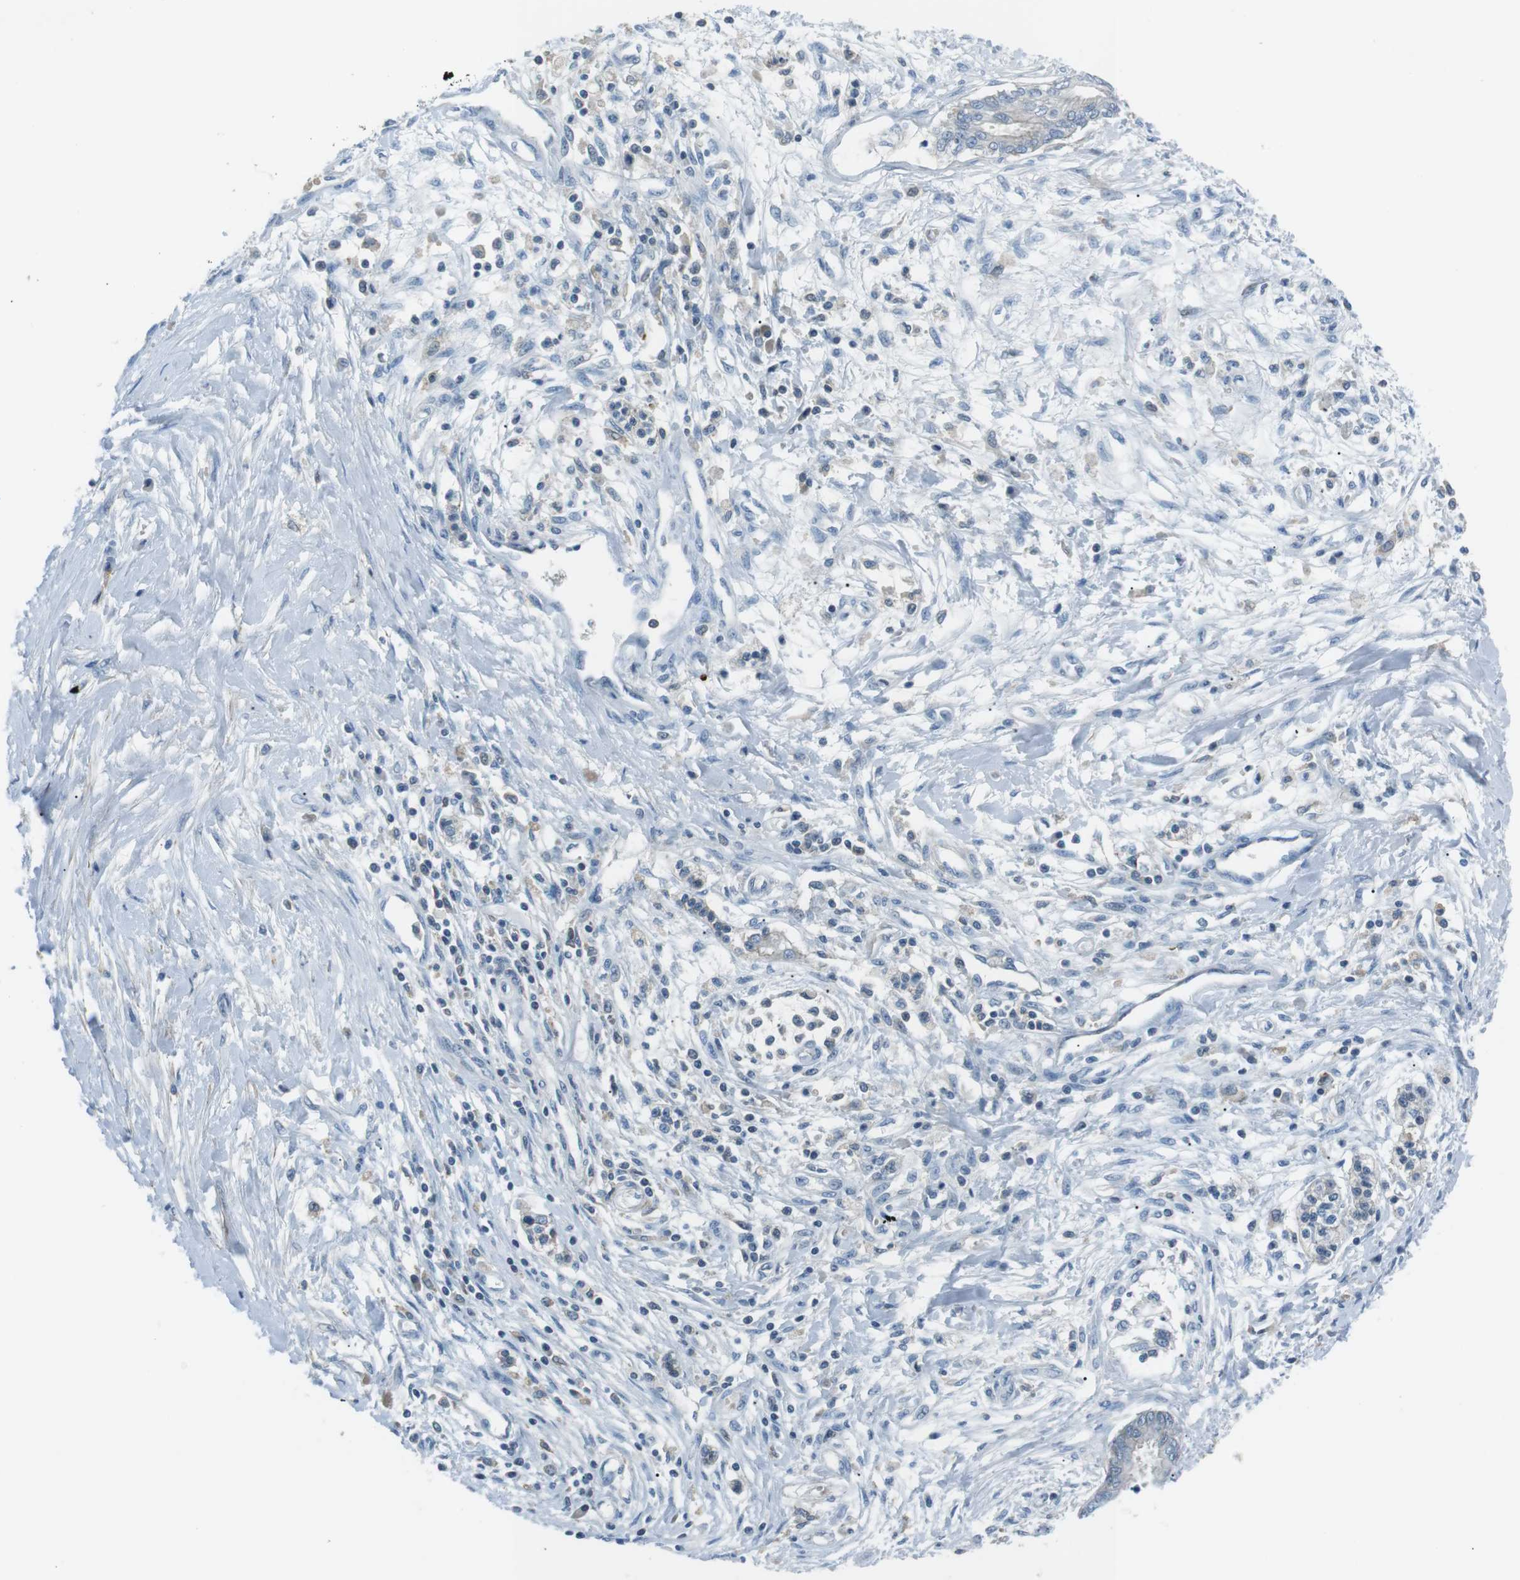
{"staining": {"intensity": "negative", "quantity": "none", "location": "none"}, "tissue": "pancreatic cancer", "cell_type": "Tumor cells", "image_type": "cancer", "snomed": [{"axis": "morphology", "description": "Adenocarcinoma, NOS"}, {"axis": "topography", "description": "Pancreas"}], "caption": "DAB immunohistochemical staining of pancreatic cancer shows no significant expression in tumor cells.", "gene": "ARVCF", "patient": {"sex": "male", "age": 56}}